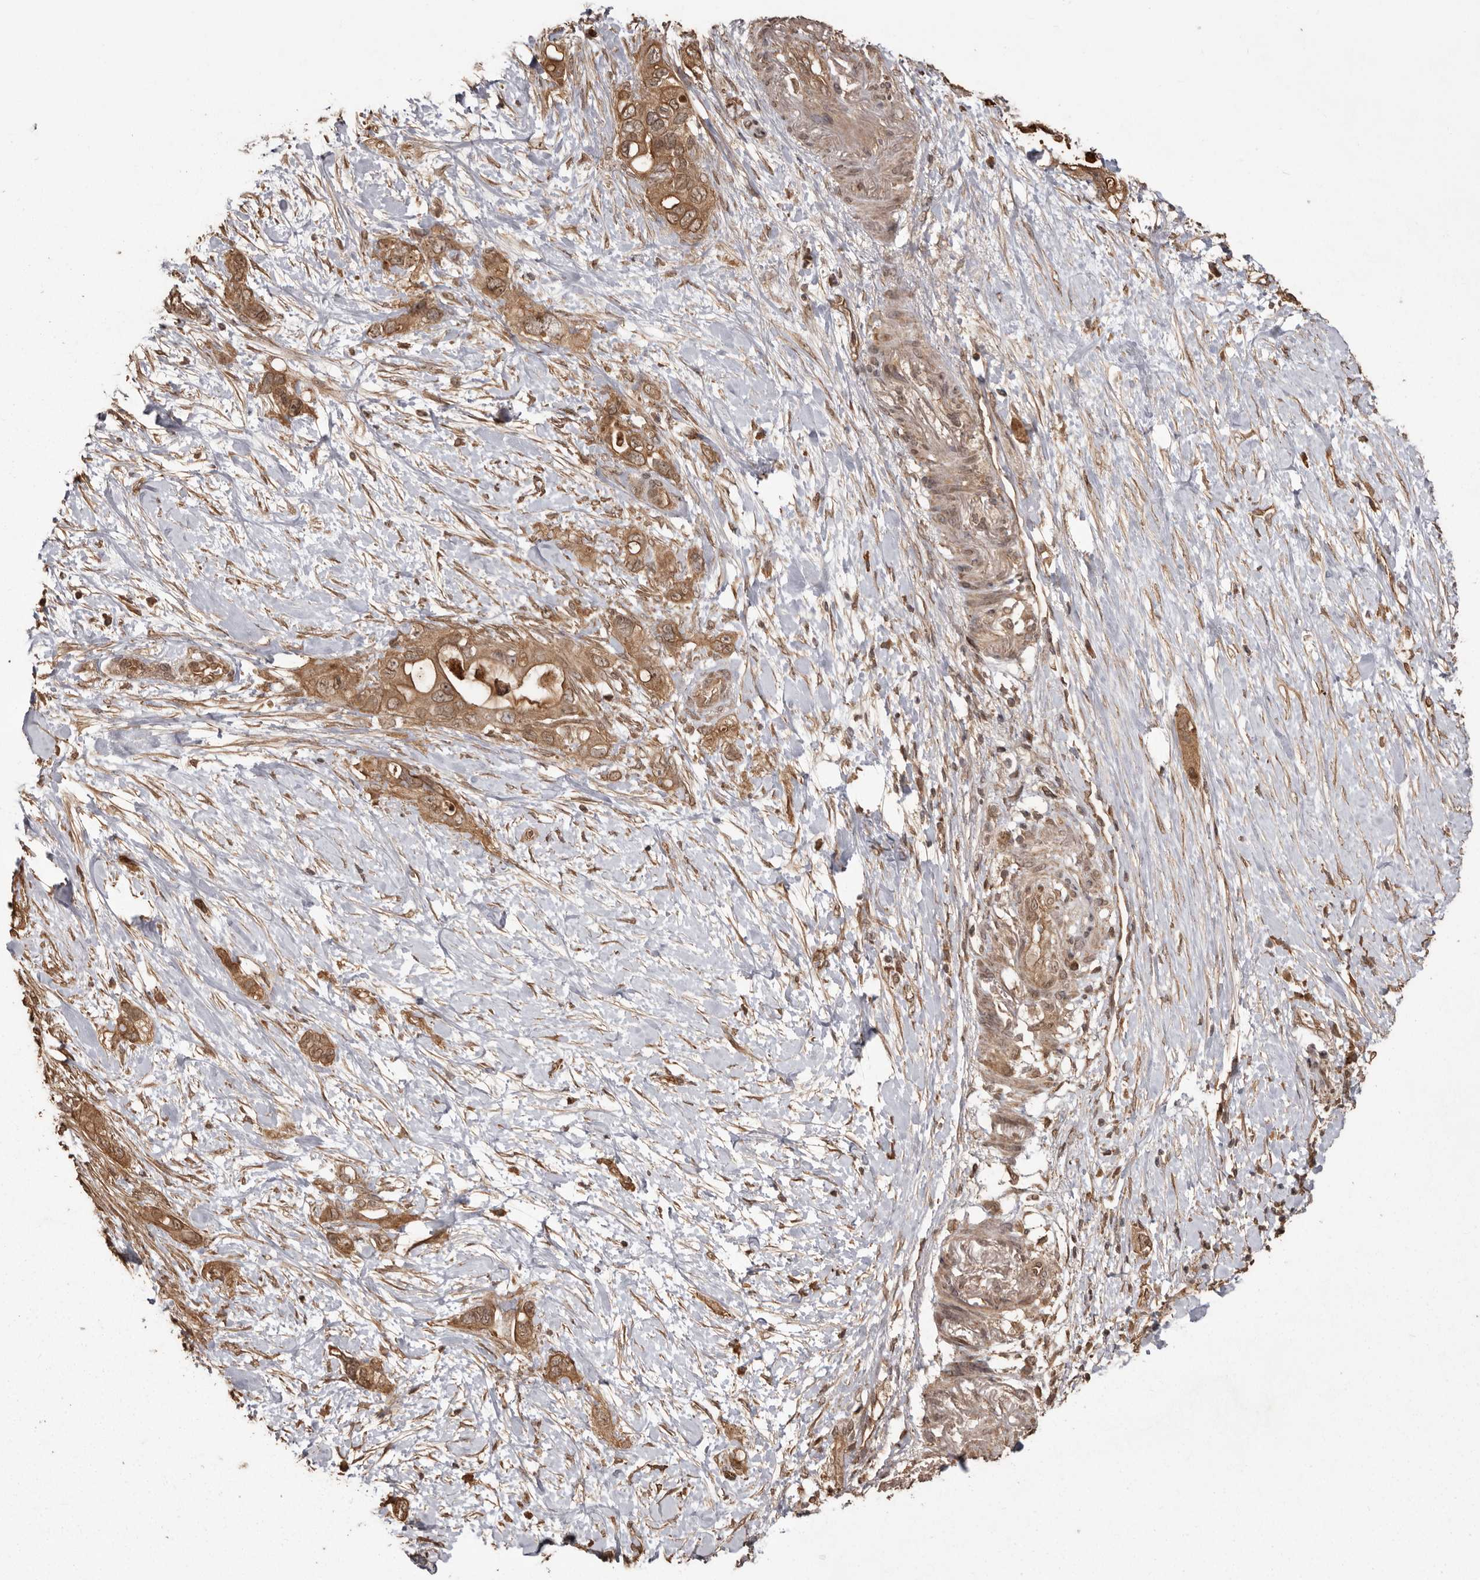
{"staining": {"intensity": "moderate", "quantity": ">75%", "location": "cytoplasmic/membranous"}, "tissue": "pancreatic cancer", "cell_type": "Tumor cells", "image_type": "cancer", "snomed": [{"axis": "morphology", "description": "Adenocarcinoma, NOS"}, {"axis": "topography", "description": "Pancreas"}], "caption": "There is medium levels of moderate cytoplasmic/membranous expression in tumor cells of pancreatic adenocarcinoma, as demonstrated by immunohistochemical staining (brown color).", "gene": "NUP43", "patient": {"sex": "female", "age": 56}}